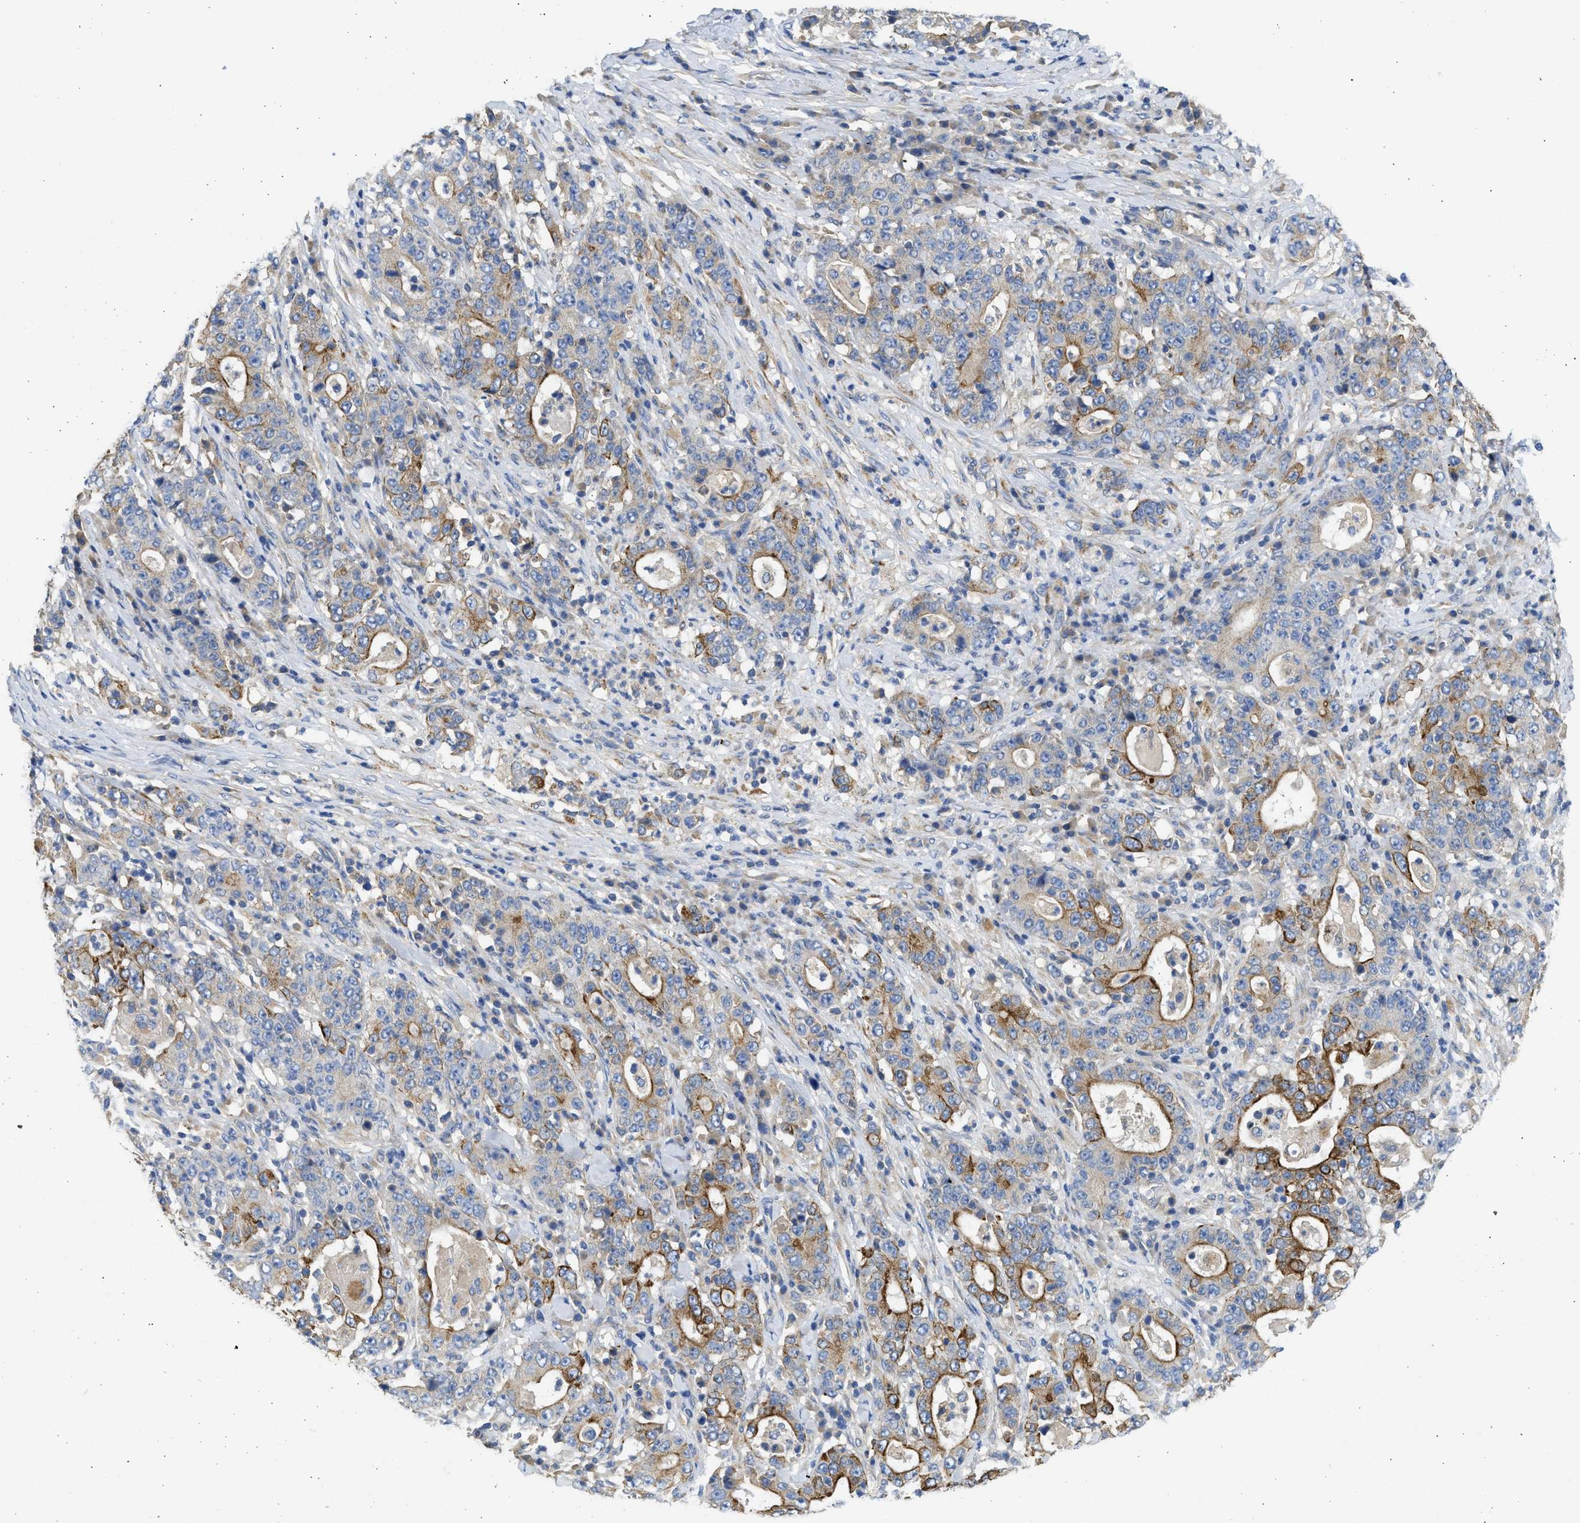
{"staining": {"intensity": "moderate", "quantity": "25%-75%", "location": "cytoplasmic/membranous"}, "tissue": "stomach cancer", "cell_type": "Tumor cells", "image_type": "cancer", "snomed": [{"axis": "morphology", "description": "Normal tissue, NOS"}, {"axis": "morphology", "description": "Adenocarcinoma, NOS"}, {"axis": "topography", "description": "Stomach, upper"}, {"axis": "topography", "description": "Stomach"}], "caption": "Stomach cancer (adenocarcinoma) stained with a protein marker displays moderate staining in tumor cells.", "gene": "CSRNP2", "patient": {"sex": "male", "age": 59}}